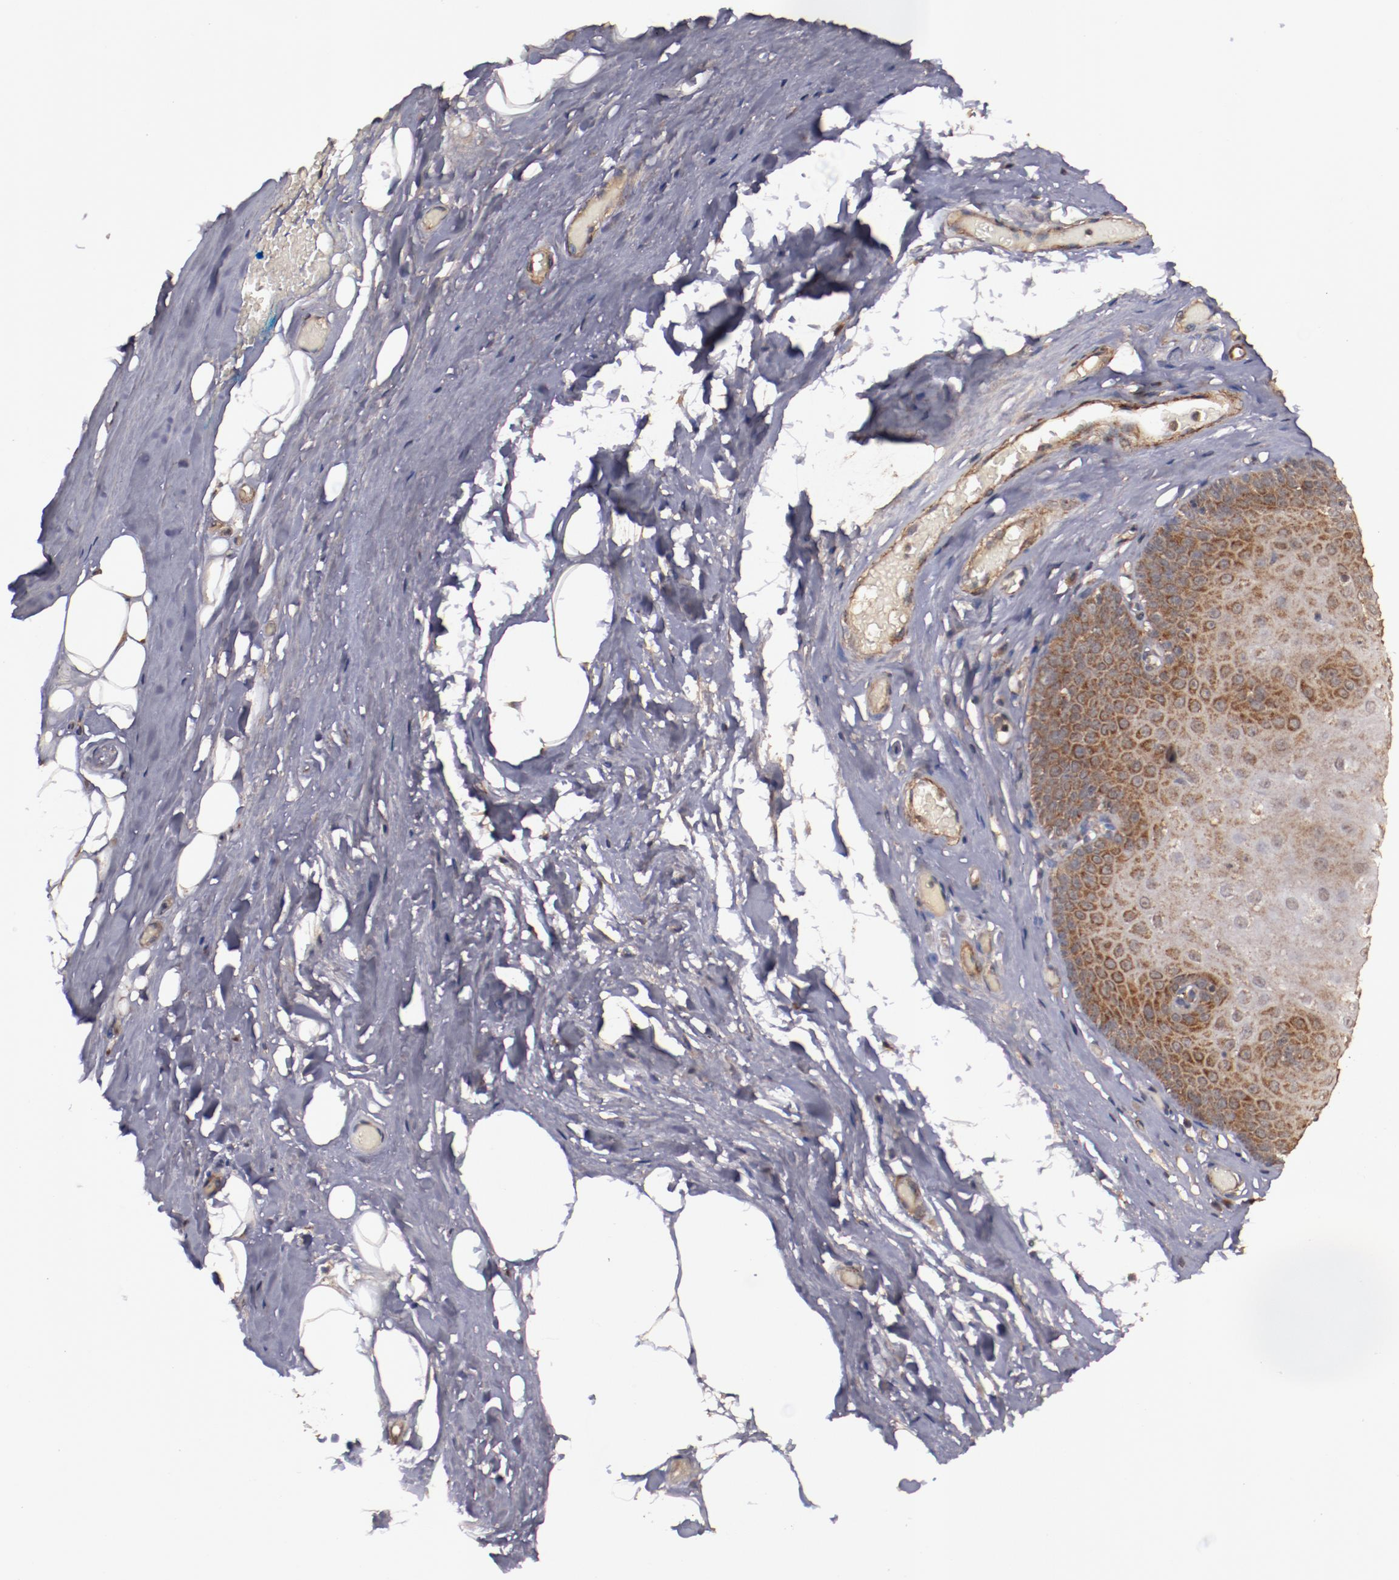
{"staining": {"intensity": "moderate", "quantity": ">75%", "location": "cytoplasmic/membranous"}, "tissue": "nasopharynx", "cell_type": "Respiratory epithelial cells", "image_type": "normal", "snomed": [{"axis": "morphology", "description": "Normal tissue, NOS"}, {"axis": "topography", "description": "Nasopharynx"}], "caption": "Nasopharynx was stained to show a protein in brown. There is medium levels of moderate cytoplasmic/membranous positivity in approximately >75% of respiratory epithelial cells. Nuclei are stained in blue.", "gene": "TXNDC16", "patient": {"sex": "male", "age": 56}}